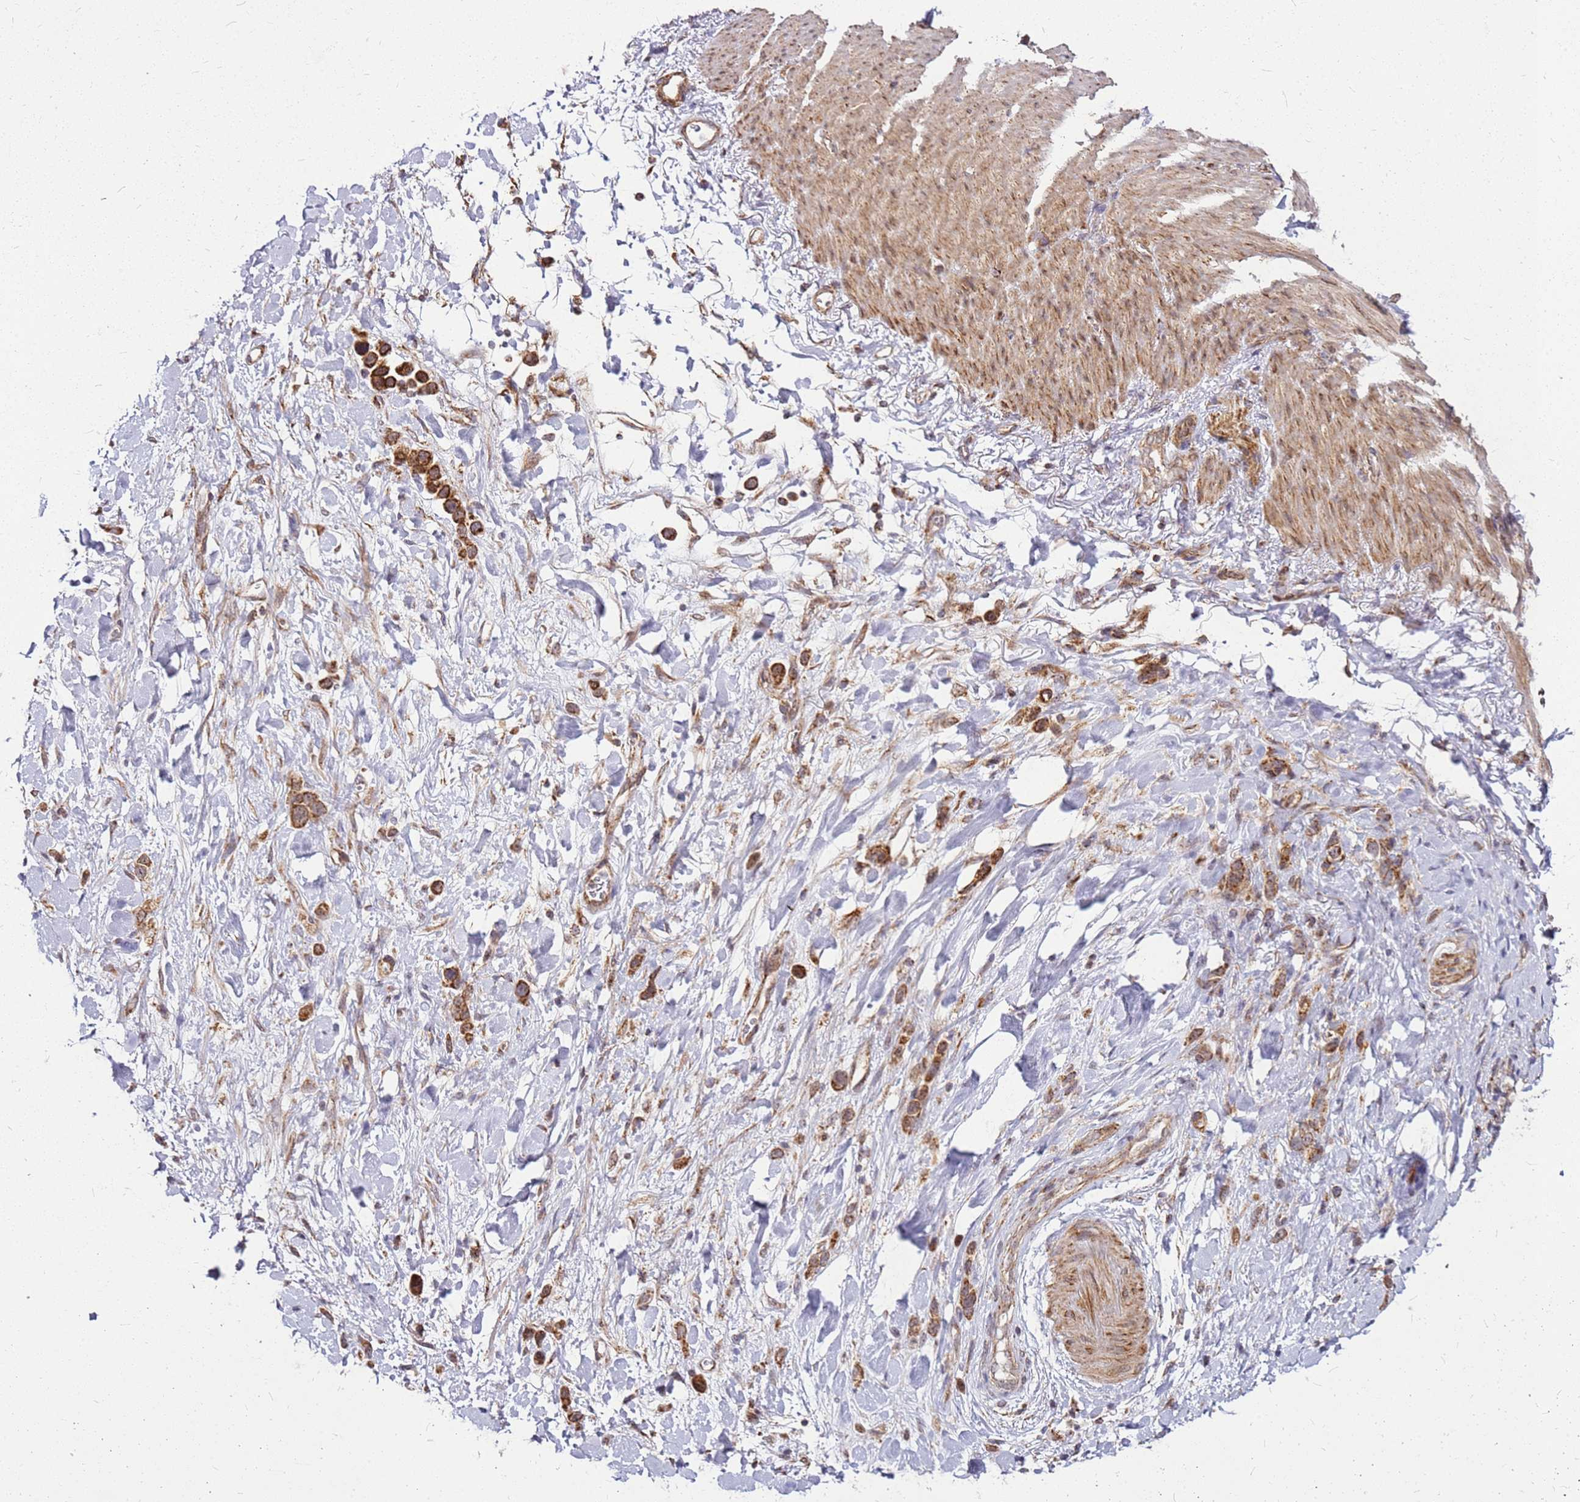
{"staining": {"intensity": "moderate", "quantity": ">75%", "location": "cytoplasmic/membranous"}, "tissue": "stomach cancer", "cell_type": "Tumor cells", "image_type": "cancer", "snomed": [{"axis": "morphology", "description": "Adenocarcinoma, NOS"}, {"axis": "topography", "description": "Stomach"}], "caption": "There is medium levels of moderate cytoplasmic/membranous staining in tumor cells of stomach adenocarcinoma, as demonstrated by immunohistochemical staining (brown color).", "gene": "OR51T1", "patient": {"sex": "female", "age": 65}}